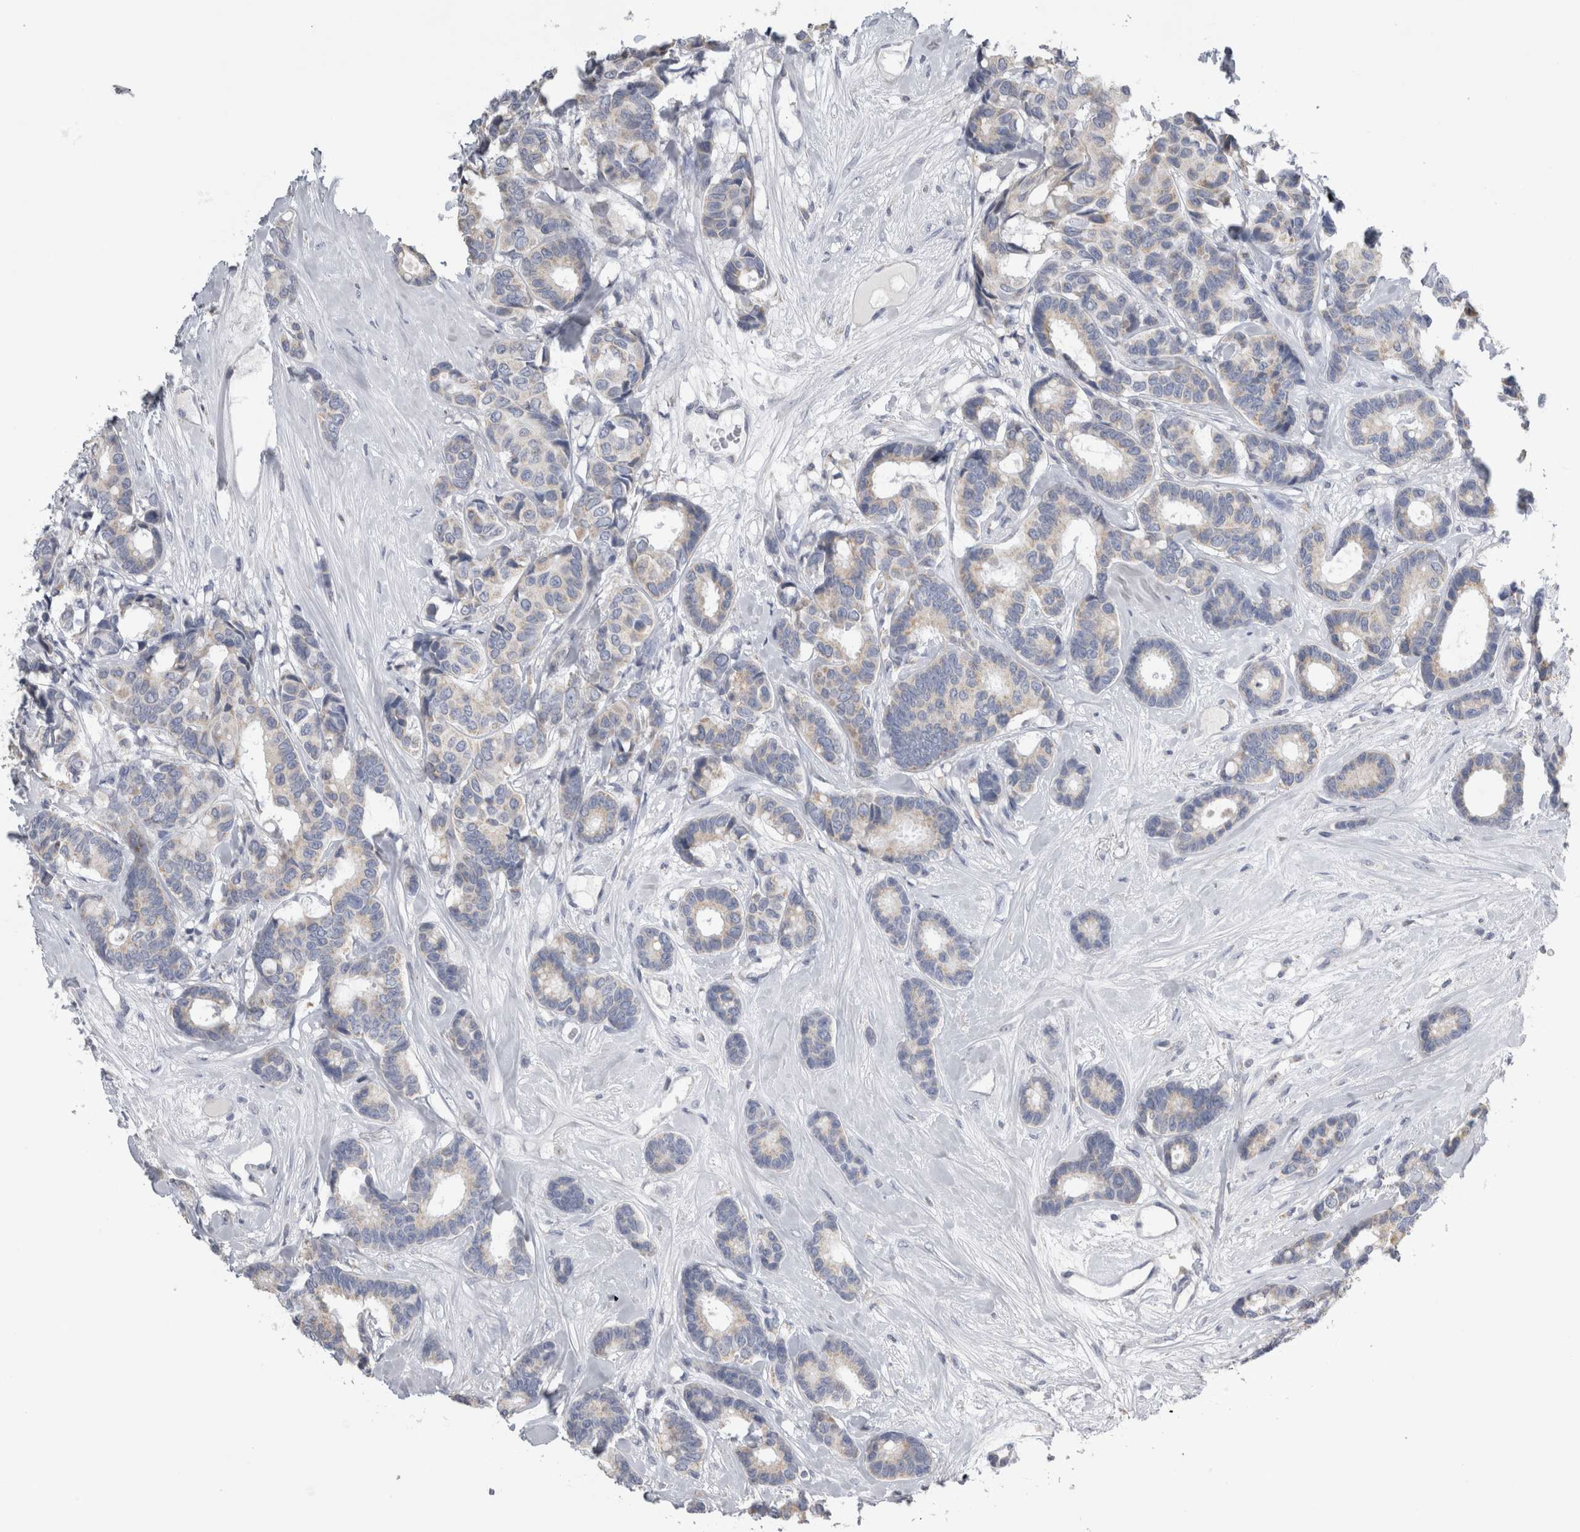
{"staining": {"intensity": "negative", "quantity": "none", "location": "none"}, "tissue": "breast cancer", "cell_type": "Tumor cells", "image_type": "cancer", "snomed": [{"axis": "morphology", "description": "Duct carcinoma"}, {"axis": "topography", "description": "Breast"}], "caption": "There is no significant expression in tumor cells of breast invasive ductal carcinoma. (Stains: DAB immunohistochemistry (IHC) with hematoxylin counter stain, Microscopy: brightfield microscopy at high magnification).", "gene": "DHRS4", "patient": {"sex": "female", "age": 87}}